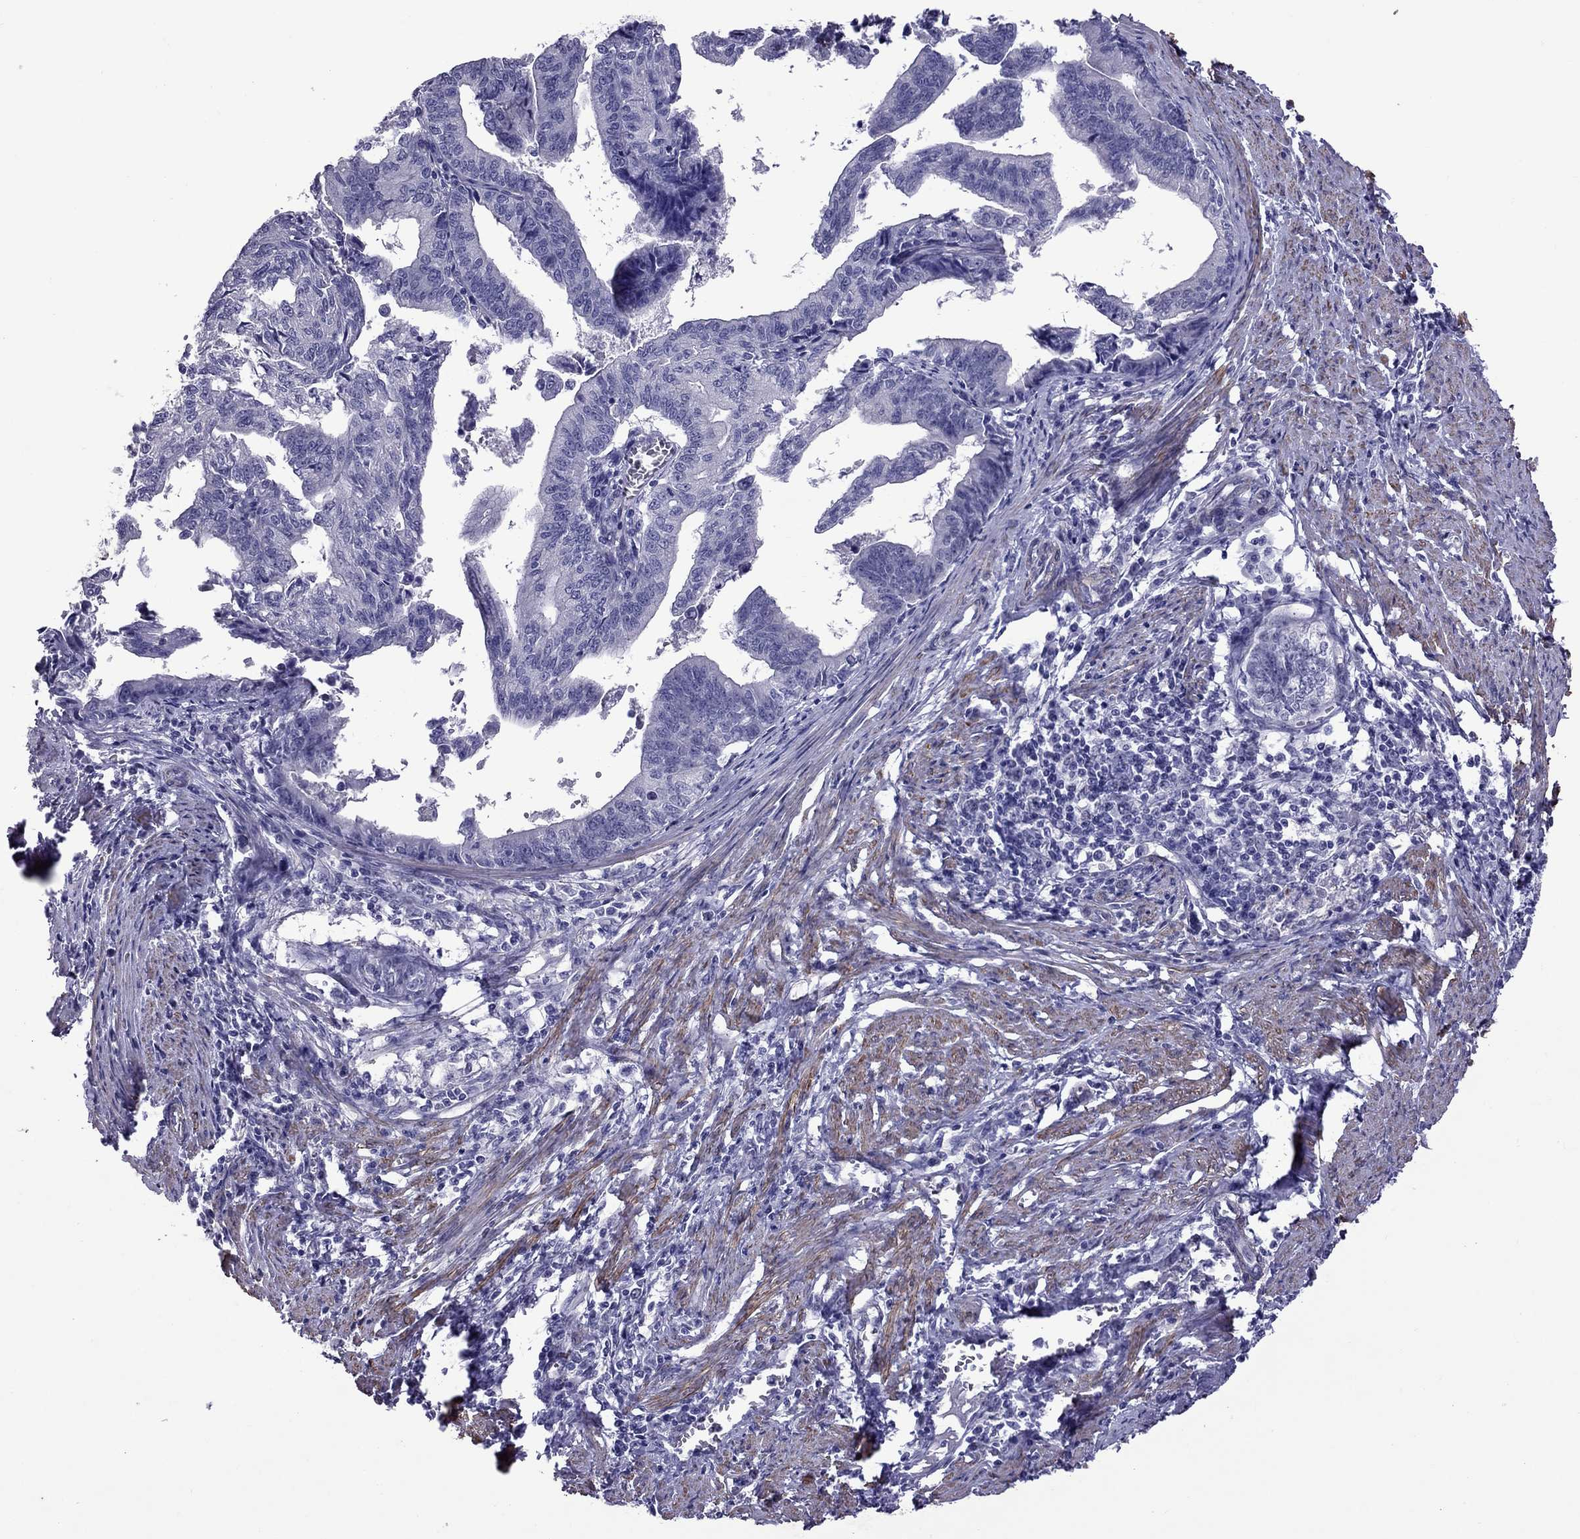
{"staining": {"intensity": "negative", "quantity": "none", "location": "none"}, "tissue": "endometrial cancer", "cell_type": "Tumor cells", "image_type": "cancer", "snomed": [{"axis": "morphology", "description": "Adenocarcinoma, NOS"}, {"axis": "topography", "description": "Endometrium"}], "caption": "An IHC photomicrograph of endometrial cancer is shown. There is no staining in tumor cells of endometrial cancer. The staining was performed using DAB (3,3'-diaminobenzidine) to visualize the protein expression in brown, while the nuclei were stained in blue with hematoxylin (Magnification: 20x).", "gene": "CHRNA5", "patient": {"sex": "female", "age": 65}}